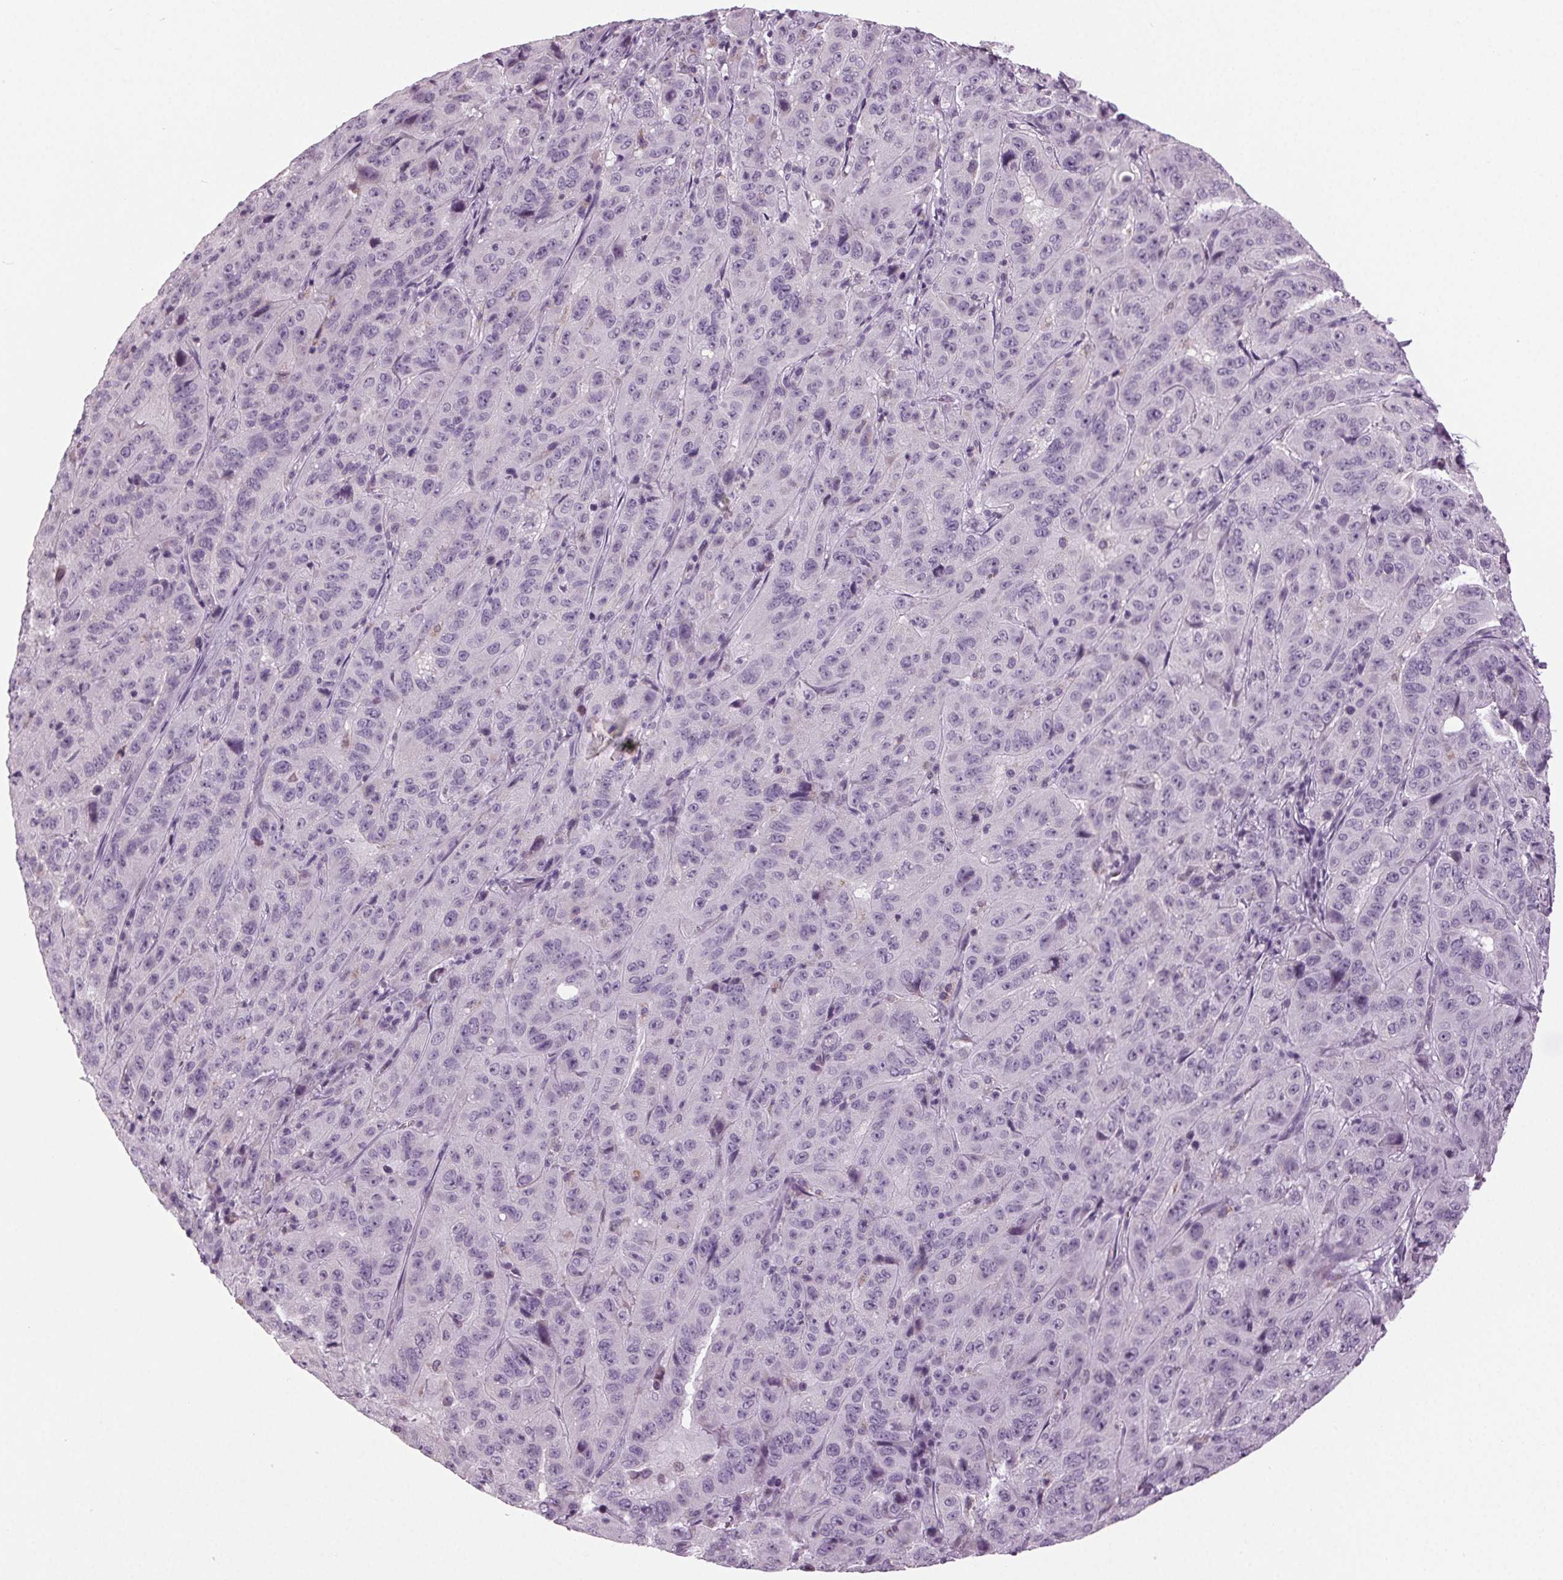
{"staining": {"intensity": "negative", "quantity": "none", "location": "none"}, "tissue": "pancreatic cancer", "cell_type": "Tumor cells", "image_type": "cancer", "snomed": [{"axis": "morphology", "description": "Adenocarcinoma, NOS"}, {"axis": "topography", "description": "Pancreas"}], "caption": "Immunohistochemical staining of pancreatic adenocarcinoma shows no significant positivity in tumor cells. The staining is performed using DAB (3,3'-diaminobenzidine) brown chromogen with nuclei counter-stained in using hematoxylin.", "gene": "DNAH12", "patient": {"sex": "male", "age": 63}}